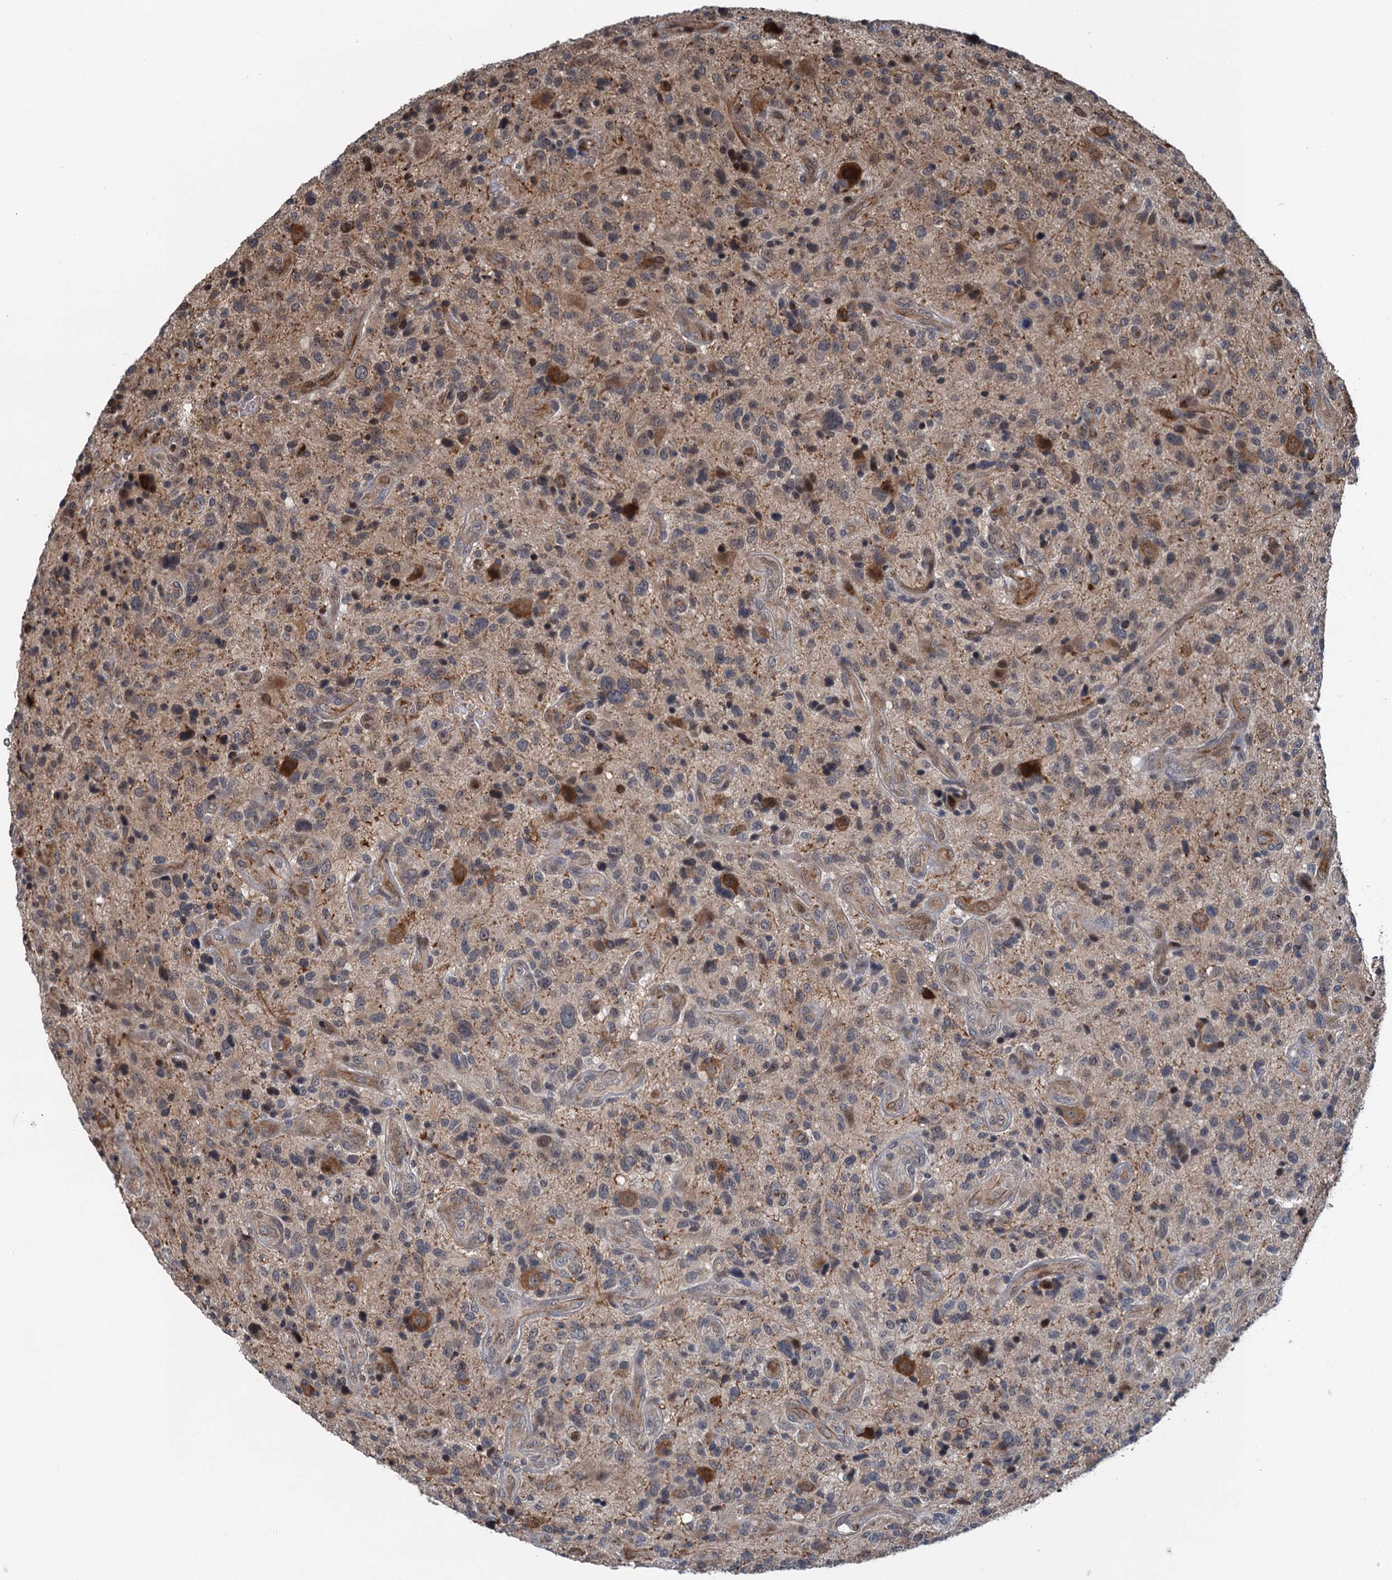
{"staining": {"intensity": "negative", "quantity": "none", "location": "none"}, "tissue": "glioma", "cell_type": "Tumor cells", "image_type": "cancer", "snomed": [{"axis": "morphology", "description": "Glioma, malignant, High grade"}, {"axis": "topography", "description": "Brain"}], "caption": "This is an IHC image of human high-grade glioma (malignant). There is no positivity in tumor cells.", "gene": "WHAMM", "patient": {"sex": "male", "age": 47}}